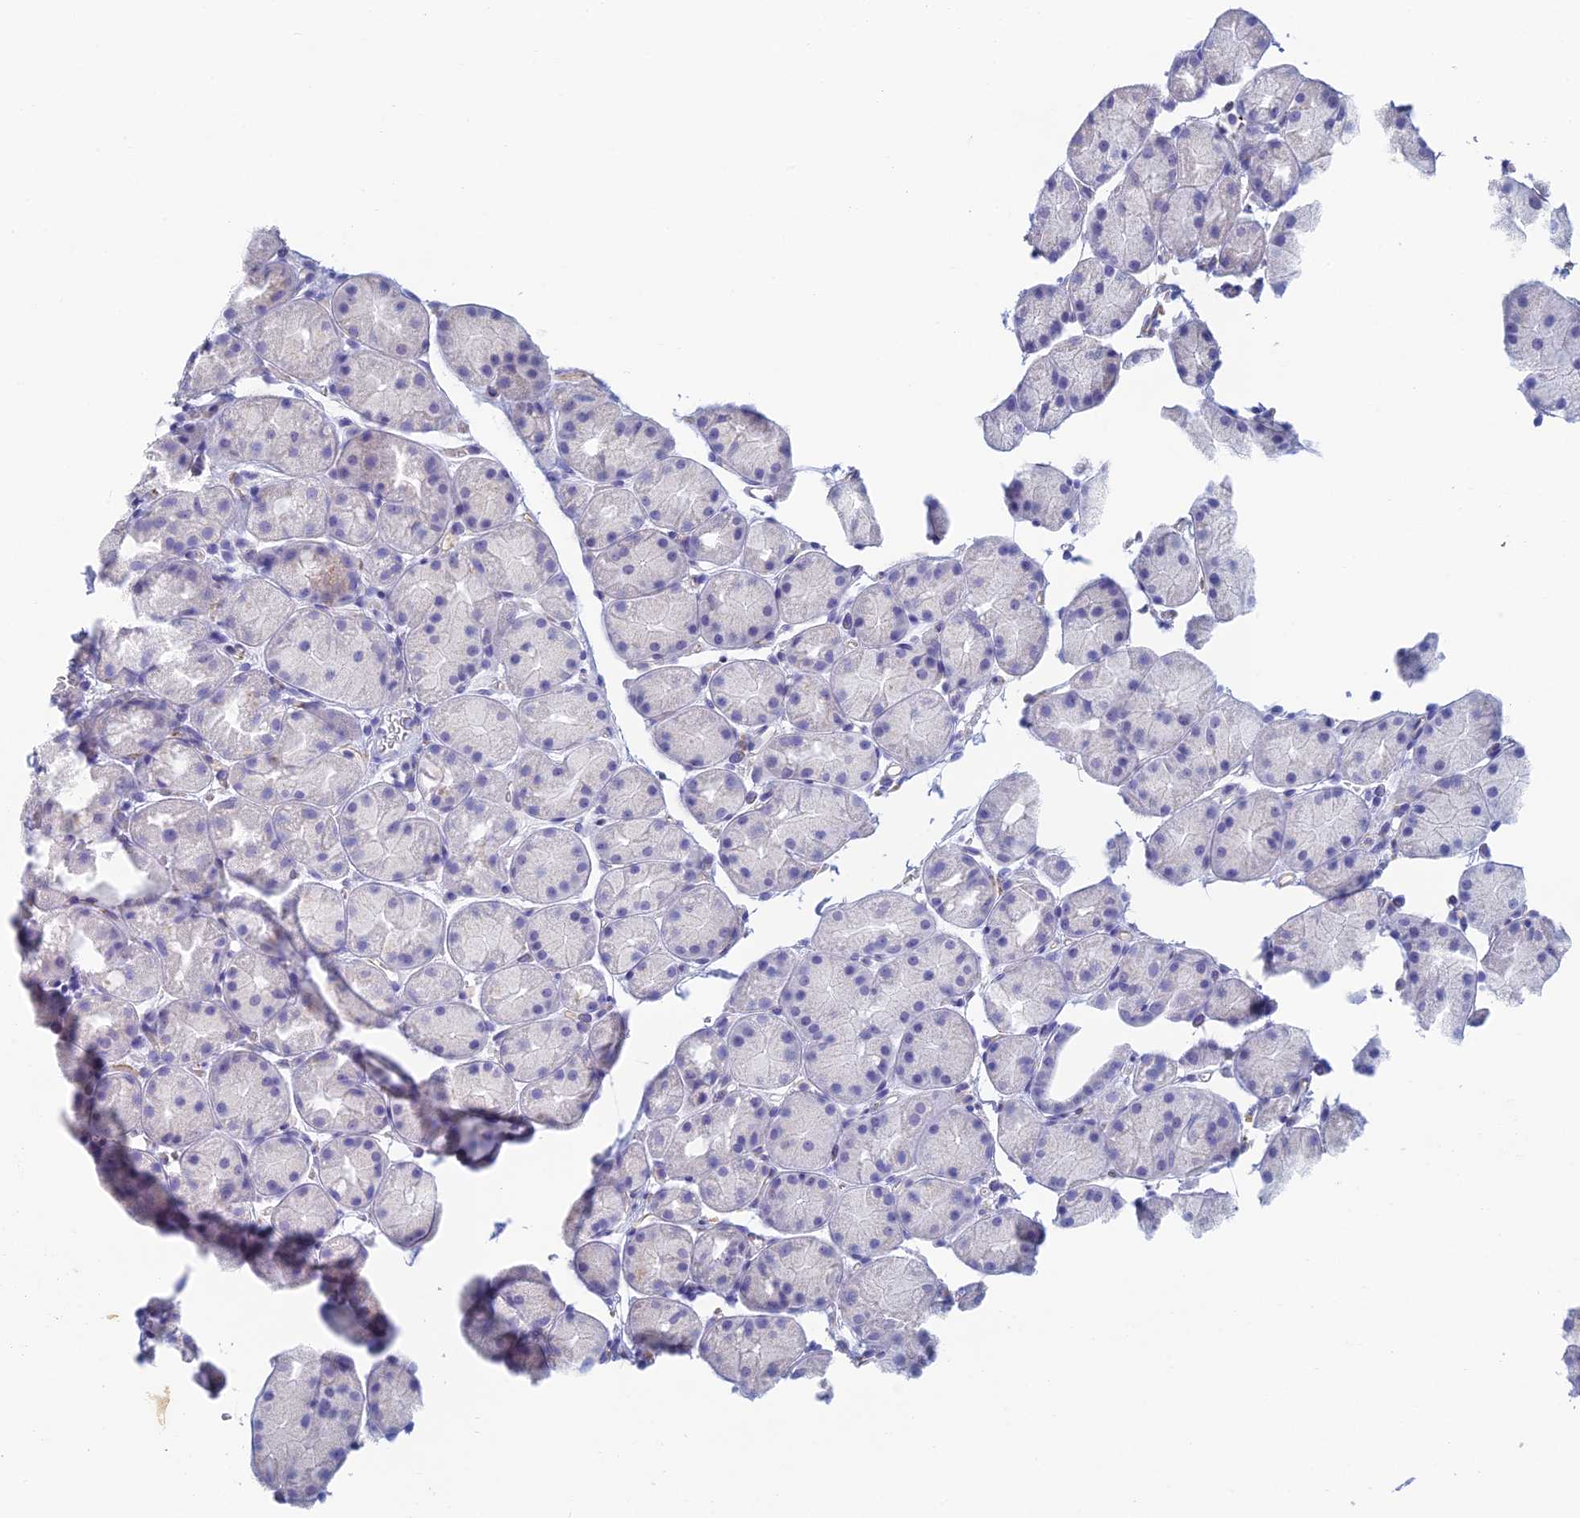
{"staining": {"intensity": "negative", "quantity": "none", "location": "none"}, "tissue": "stomach", "cell_type": "Glandular cells", "image_type": "normal", "snomed": [{"axis": "morphology", "description": "Normal tissue, NOS"}, {"axis": "topography", "description": "Stomach, upper"}, {"axis": "topography", "description": "Stomach"}], "caption": "DAB immunohistochemical staining of normal stomach demonstrates no significant expression in glandular cells. Nuclei are stained in blue.", "gene": "FERD3L", "patient": {"sex": "male", "age": 47}}